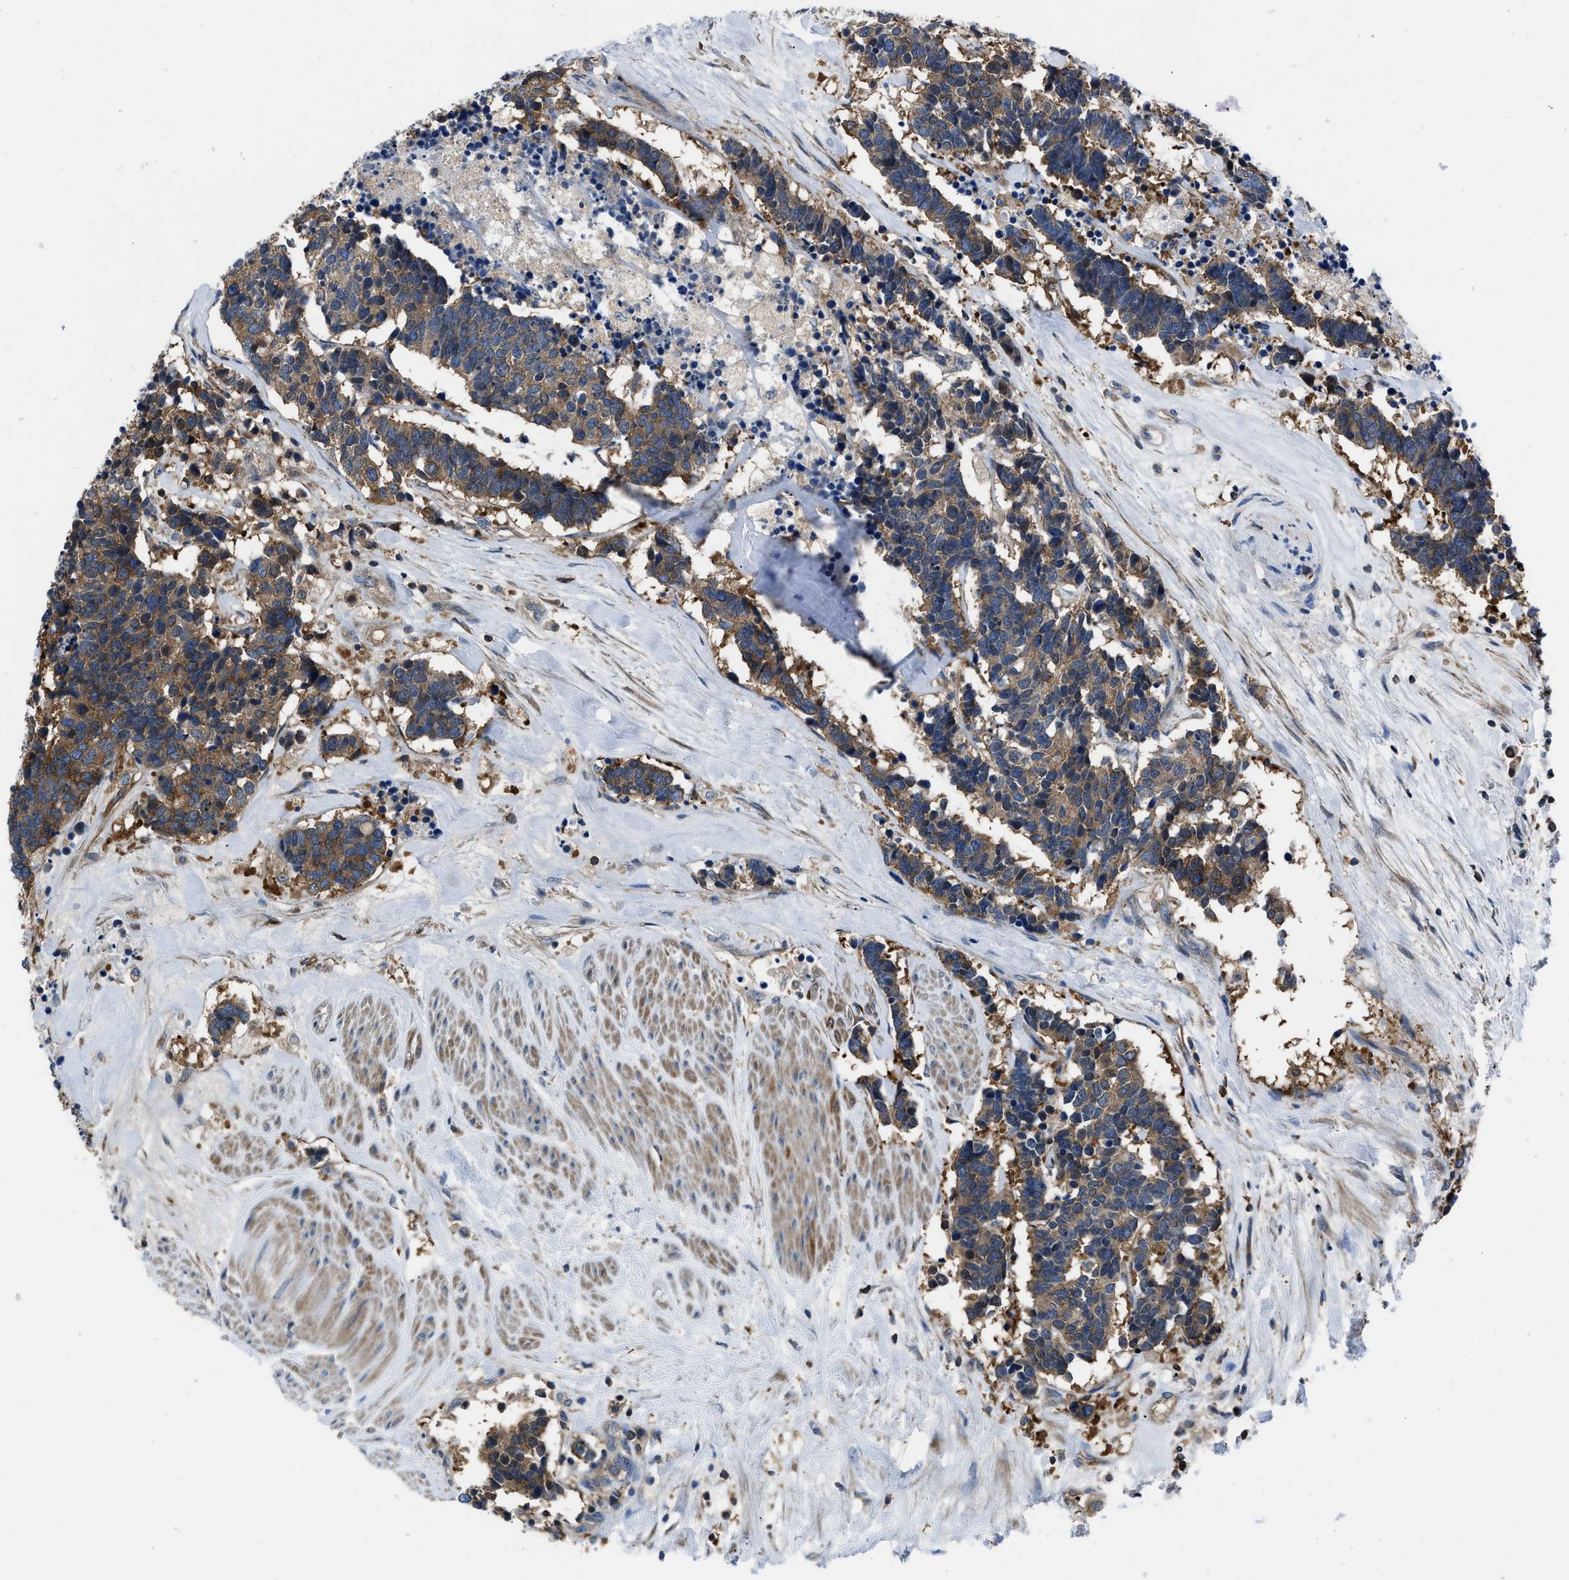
{"staining": {"intensity": "moderate", "quantity": ">75%", "location": "cytoplasmic/membranous"}, "tissue": "carcinoid", "cell_type": "Tumor cells", "image_type": "cancer", "snomed": [{"axis": "morphology", "description": "Carcinoma, NOS"}, {"axis": "morphology", "description": "Carcinoid, malignant, NOS"}, {"axis": "topography", "description": "Urinary bladder"}], "caption": "Carcinoid (malignant) stained with IHC shows moderate cytoplasmic/membranous positivity in about >75% of tumor cells.", "gene": "YARS1", "patient": {"sex": "male", "age": 57}}